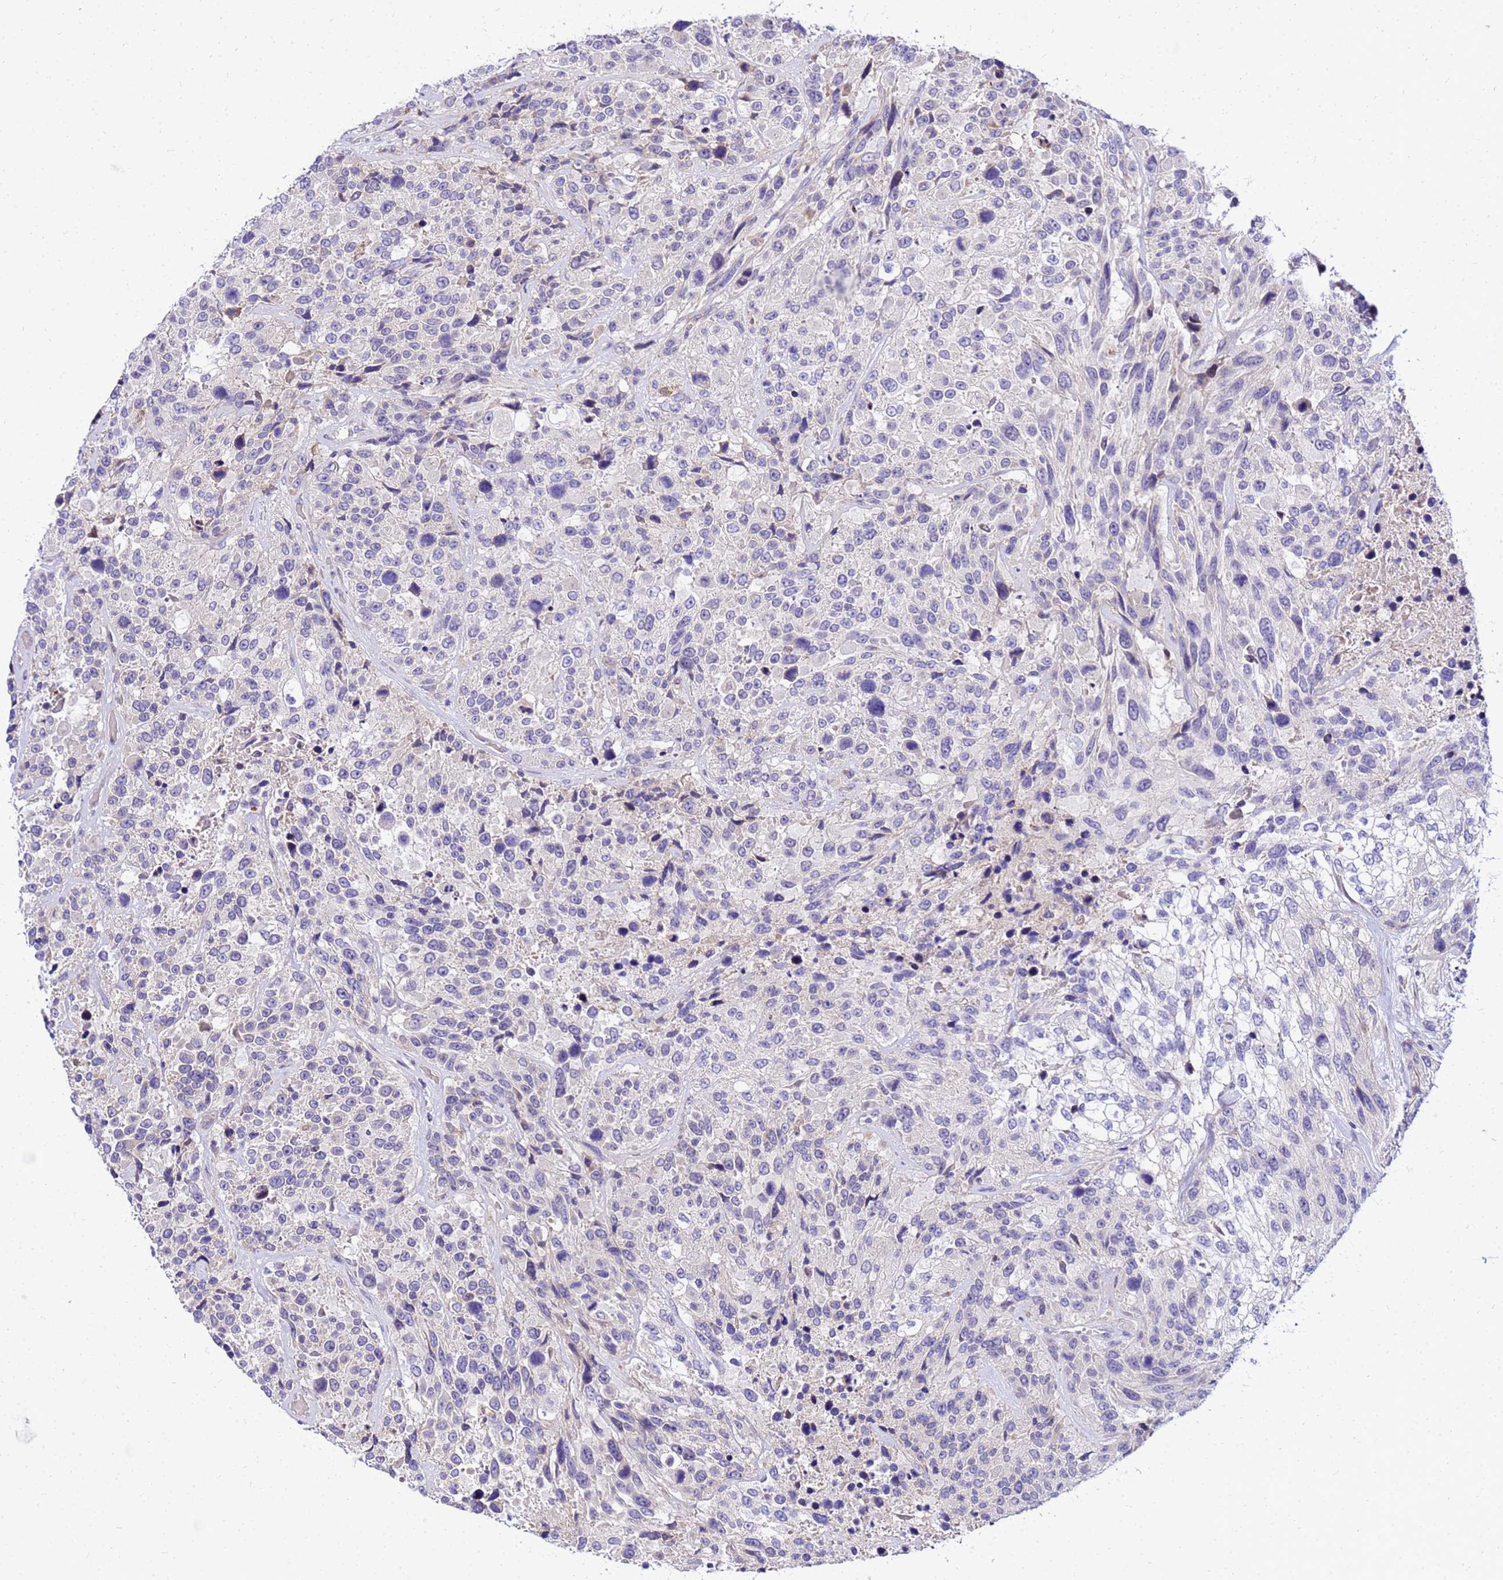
{"staining": {"intensity": "negative", "quantity": "none", "location": "none"}, "tissue": "urothelial cancer", "cell_type": "Tumor cells", "image_type": "cancer", "snomed": [{"axis": "morphology", "description": "Urothelial carcinoma, High grade"}, {"axis": "topography", "description": "Urinary bladder"}], "caption": "The photomicrograph reveals no staining of tumor cells in urothelial carcinoma (high-grade). (Stains: DAB (3,3'-diaminobenzidine) IHC with hematoxylin counter stain, Microscopy: brightfield microscopy at high magnification).", "gene": "HERC5", "patient": {"sex": "female", "age": 70}}